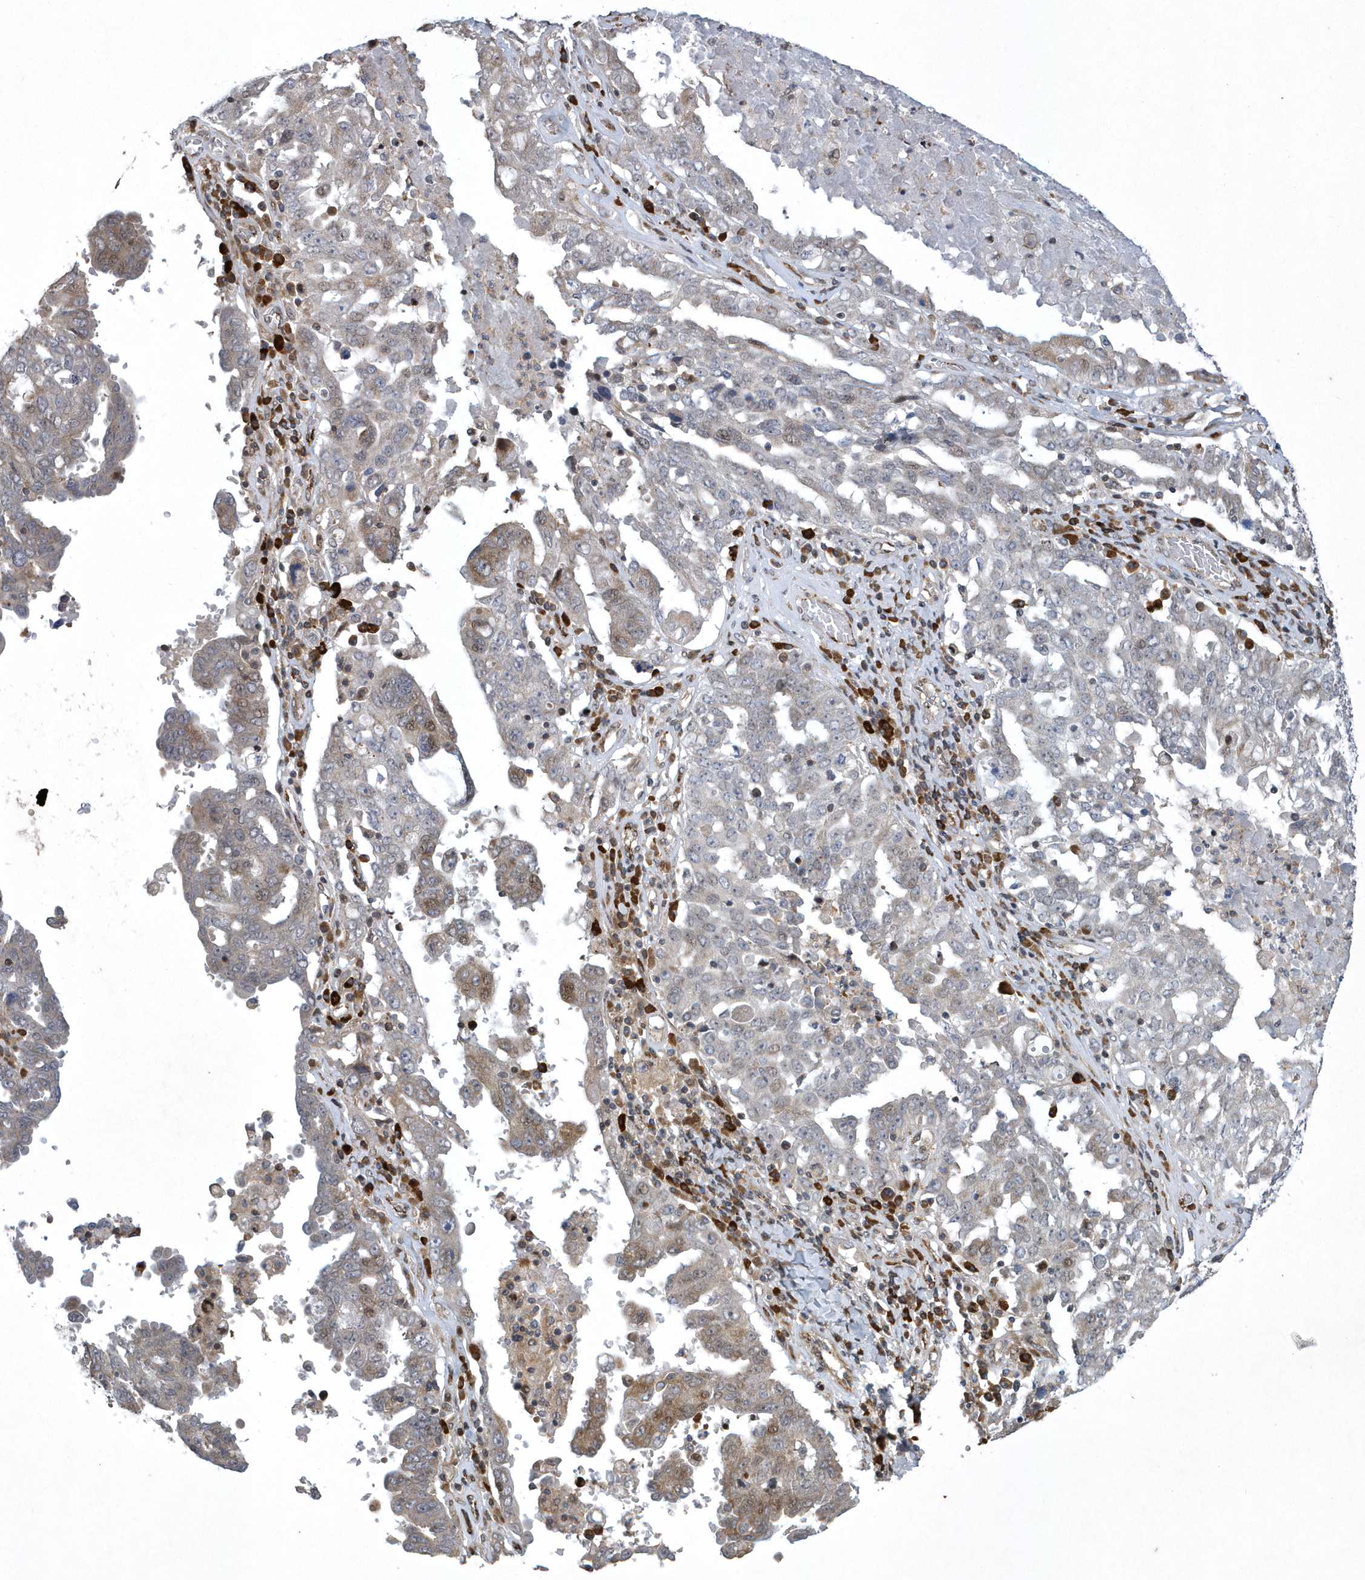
{"staining": {"intensity": "weak", "quantity": "<25%", "location": "cytoplasmic/membranous"}, "tissue": "ovarian cancer", "cell_type": "Tumor cells", "image_type": "cancer", "snomed": [{"axis": "morphology", "description": "Carcinoma, endometroid"}, {"axis": "topography", "description": "Ovary"}], "caption": "A micrograph of human endometroid carcinoma (ovarian) is negative for staining in tumor cells.", "gene": "N4BP2", "patient": {"sex": "female", "age": 62}}